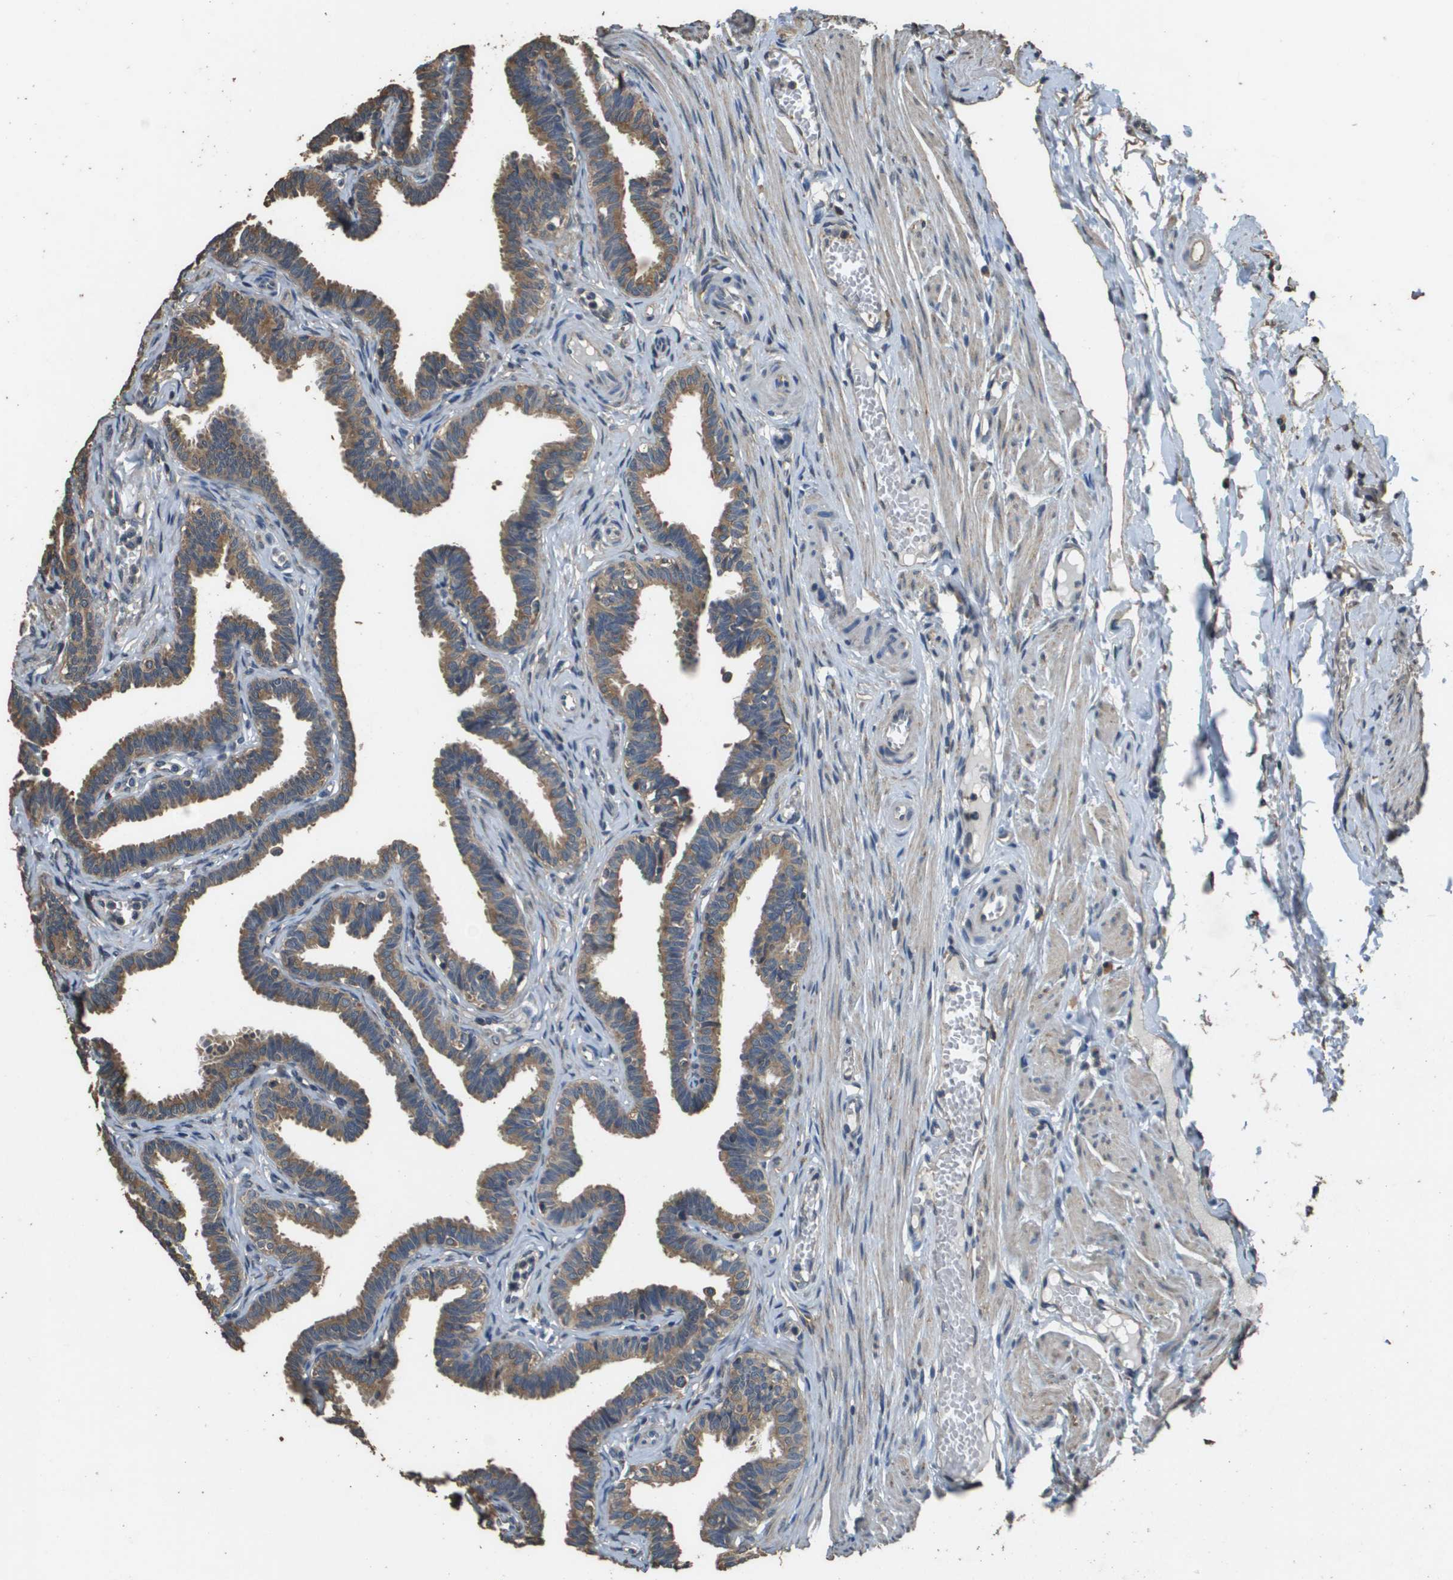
{"staining": {"intensity": "moderate", "quantity": ">75%", "location": "cytoplasmic/membranous"}, "tissue": "fallopian tube", "cell_type": "Glandular cells", "image_type": "normal", "snomed": [{"axis": "morphology", "description": "Normal tissue, NOS"}, {"axis": "topography", "description": "Fallopian tube"}, {"axis": "topography", "description": "Ovary"}], "caption": "Fallopian tube stained with IHC demonstrates moderate cytoplasmic/membranous expression in about >75% of glandular cells.", "gene": "RAB6B", "patient": {"sex": "female", "age": 23}}